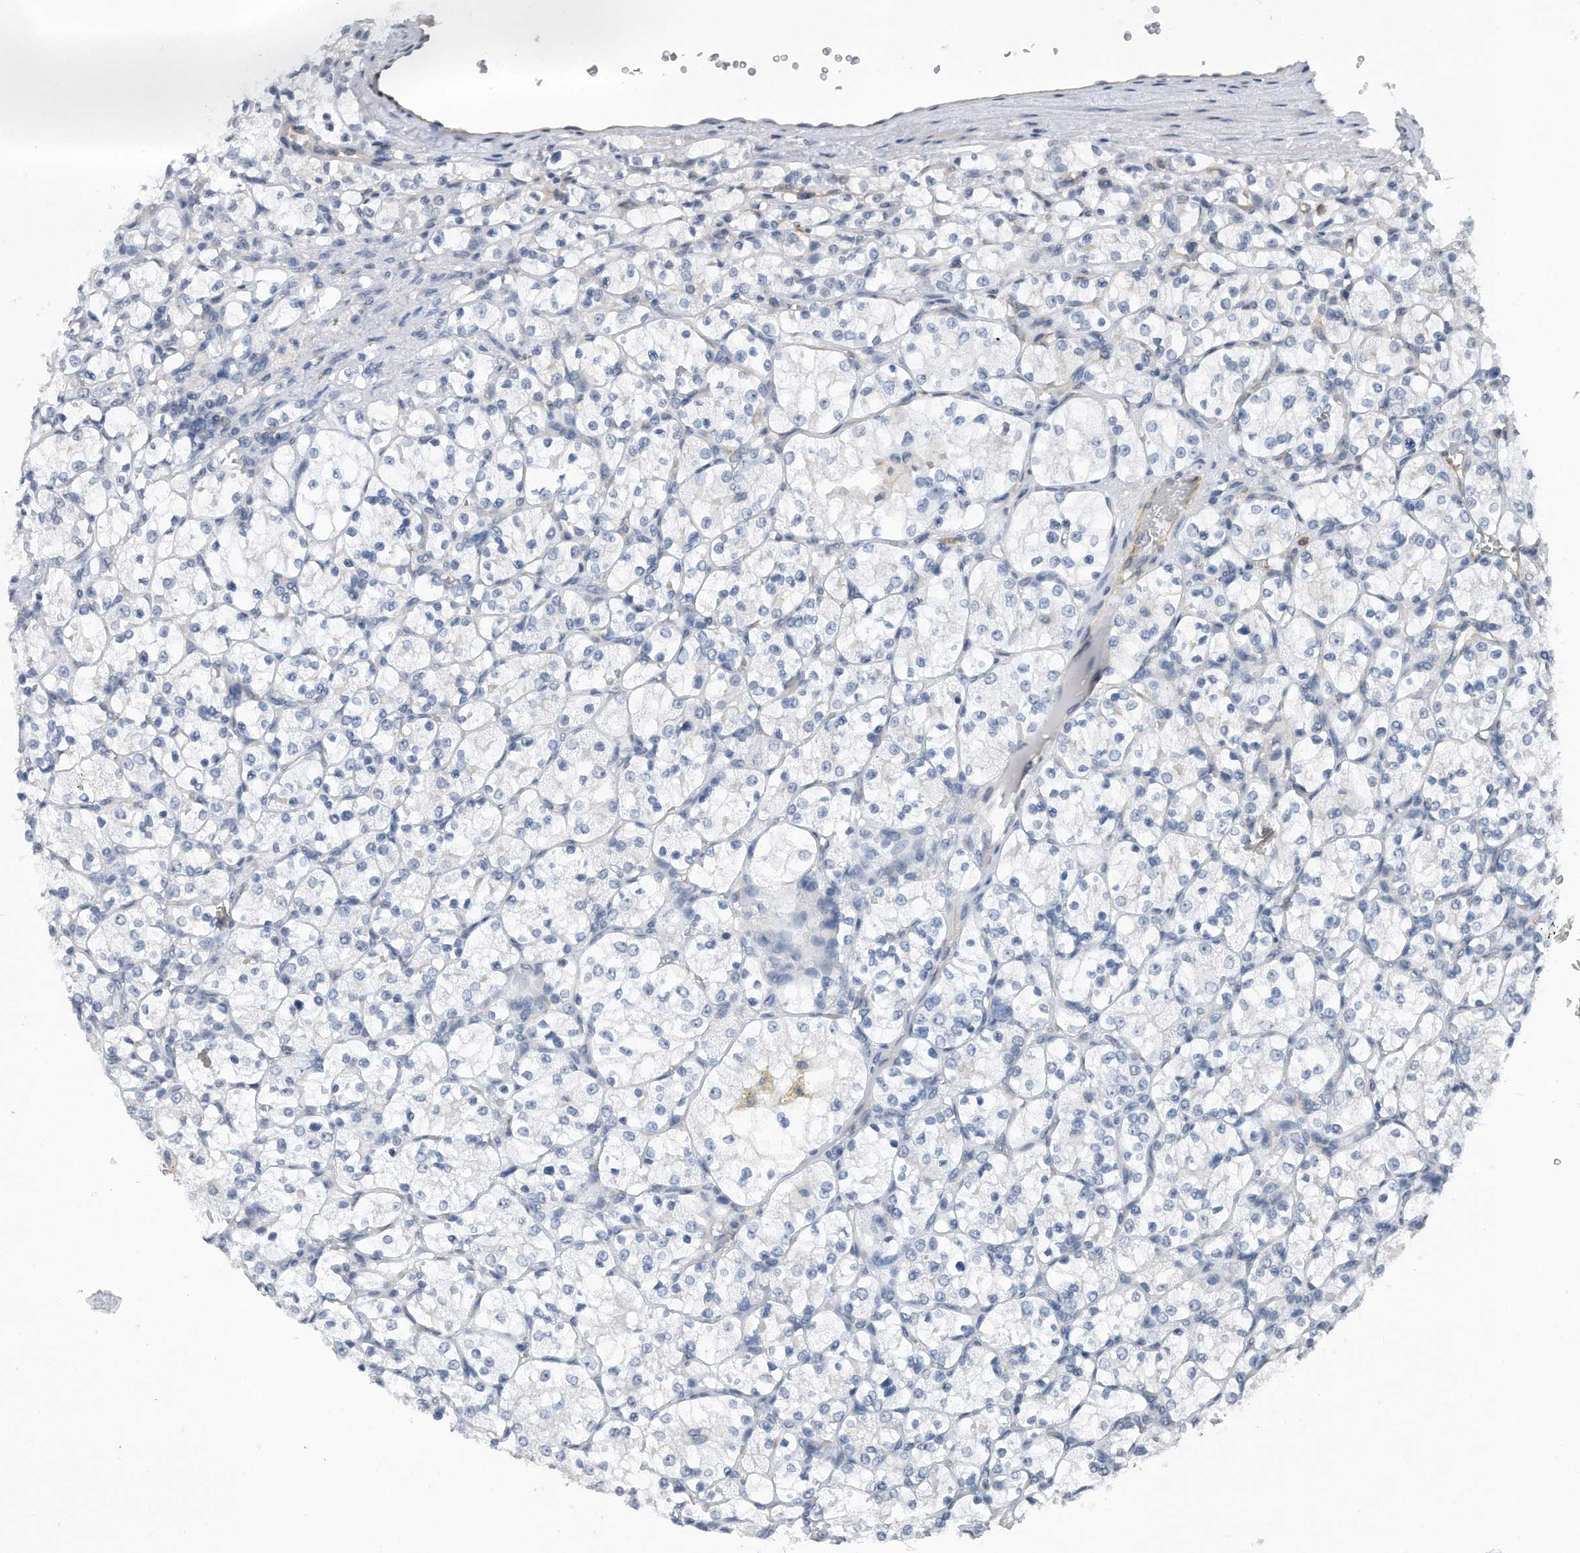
{"staining": {"intensity": "negative", "quantity": "none", "location": "none"}, "tissue": "renal cancer", "cell_type": "Tumor cells", "image_type": "cancer", "snomed": [{"axis": "morphology", "description": "Adenocarcinoma, NOS"}, {"axis": "topography", "description": "Kidney"}], "caption": "This is an immunohistochemistry histopathology image of human adenocarcinoma (renal). There is no staining in tumor cells.", "gene": "TP53INP1", "patient": {"sex": "female", "age": 69}}